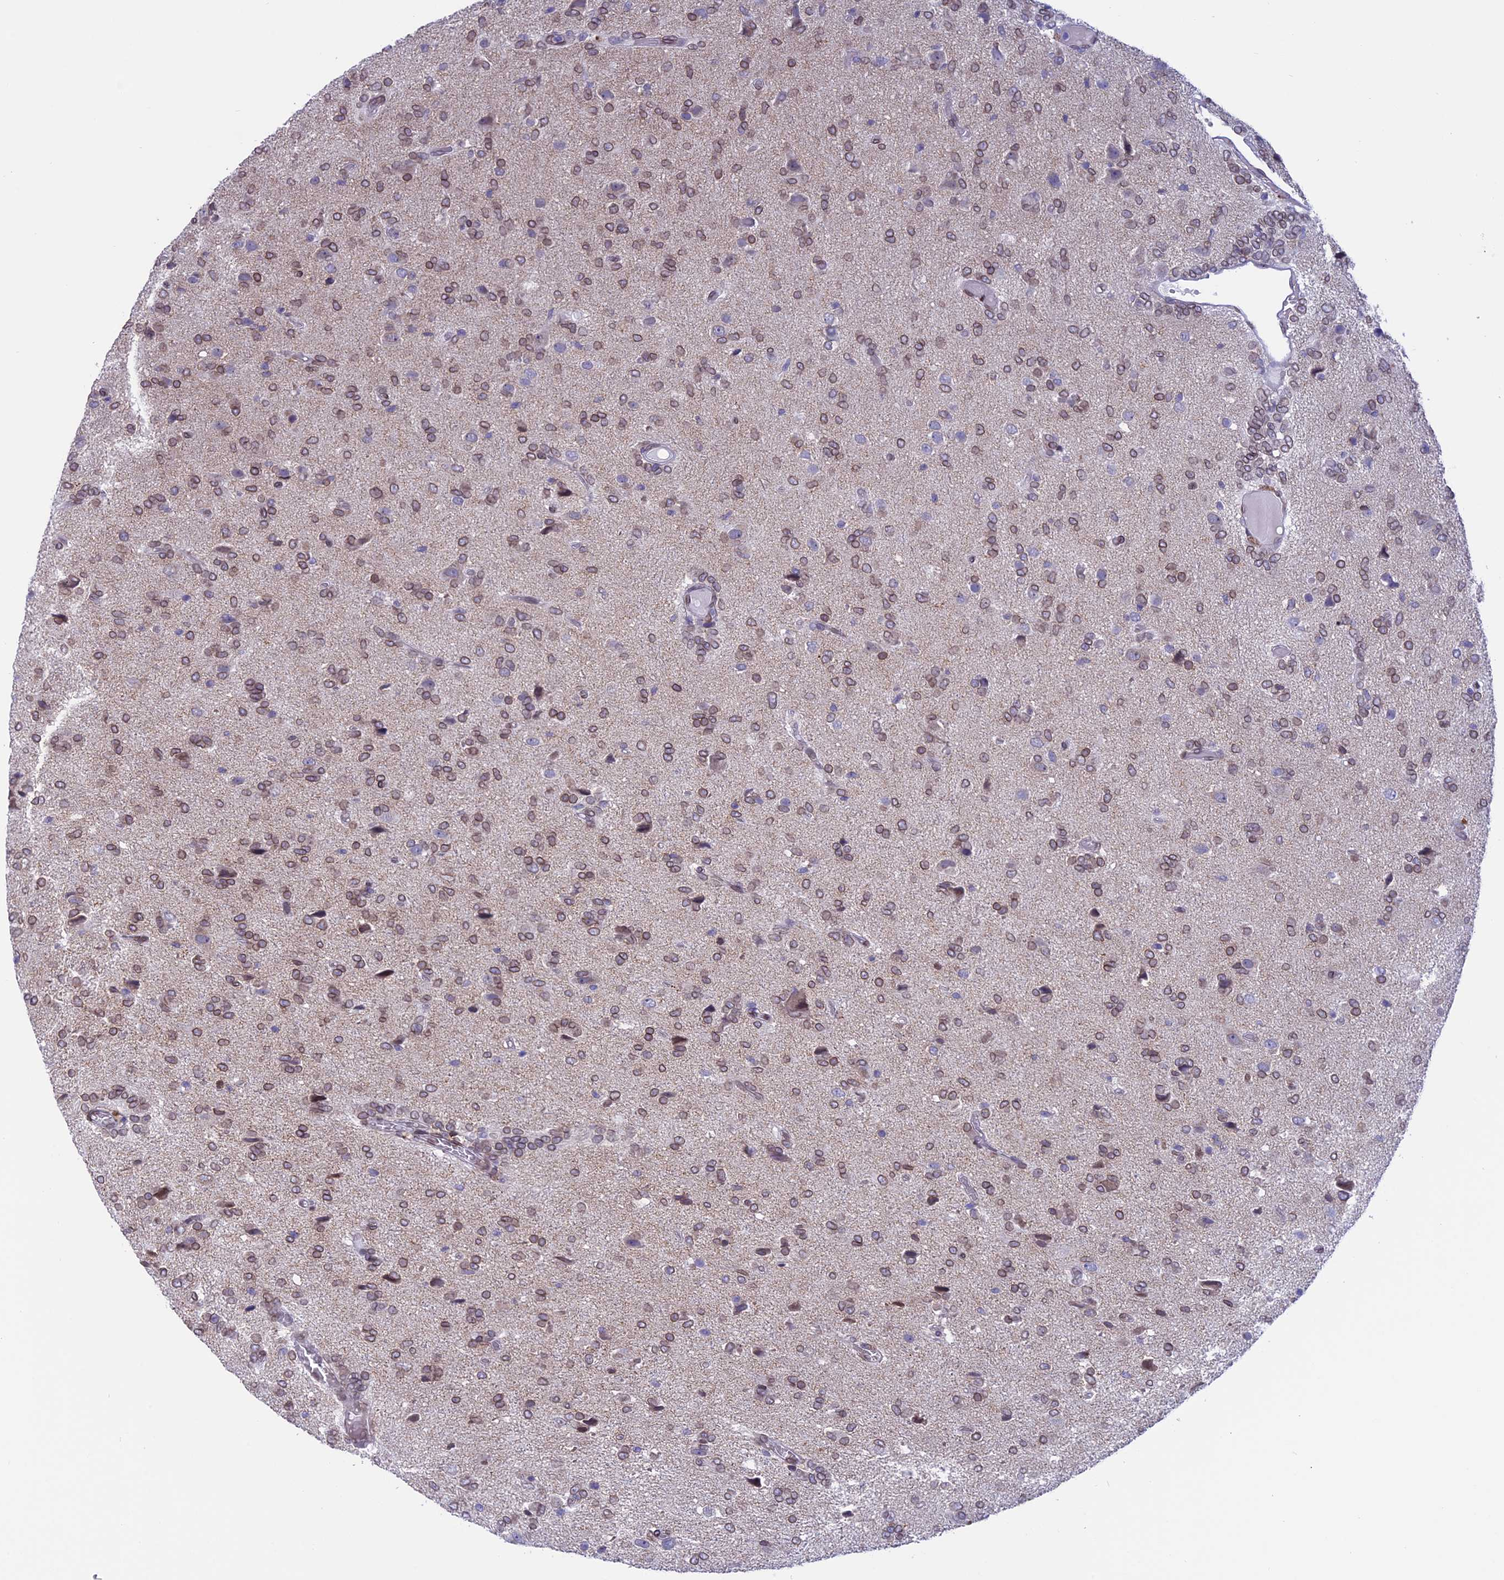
{"staining": {"intensity": "moderate", "quantity": ">75%", "location": "cytoplasmic/membranous,nuclear"}, "tissue": "glioma", "cell_type": "Tumor cells", "image_type": "cancer", "snomed": [{"axis": "morphology", "description": "Glioma, malignant, High grade"}, {"axis": "topography", "description": "Brain"}], "caption": "Moderate cytoplasmic/membranous and nuclear expression is appreciated in approximately >75% of tumor cells in malignant high-grade glioma.", "gene": "TMPRSS7", "patient": {"sex": "female", "age": 59}}